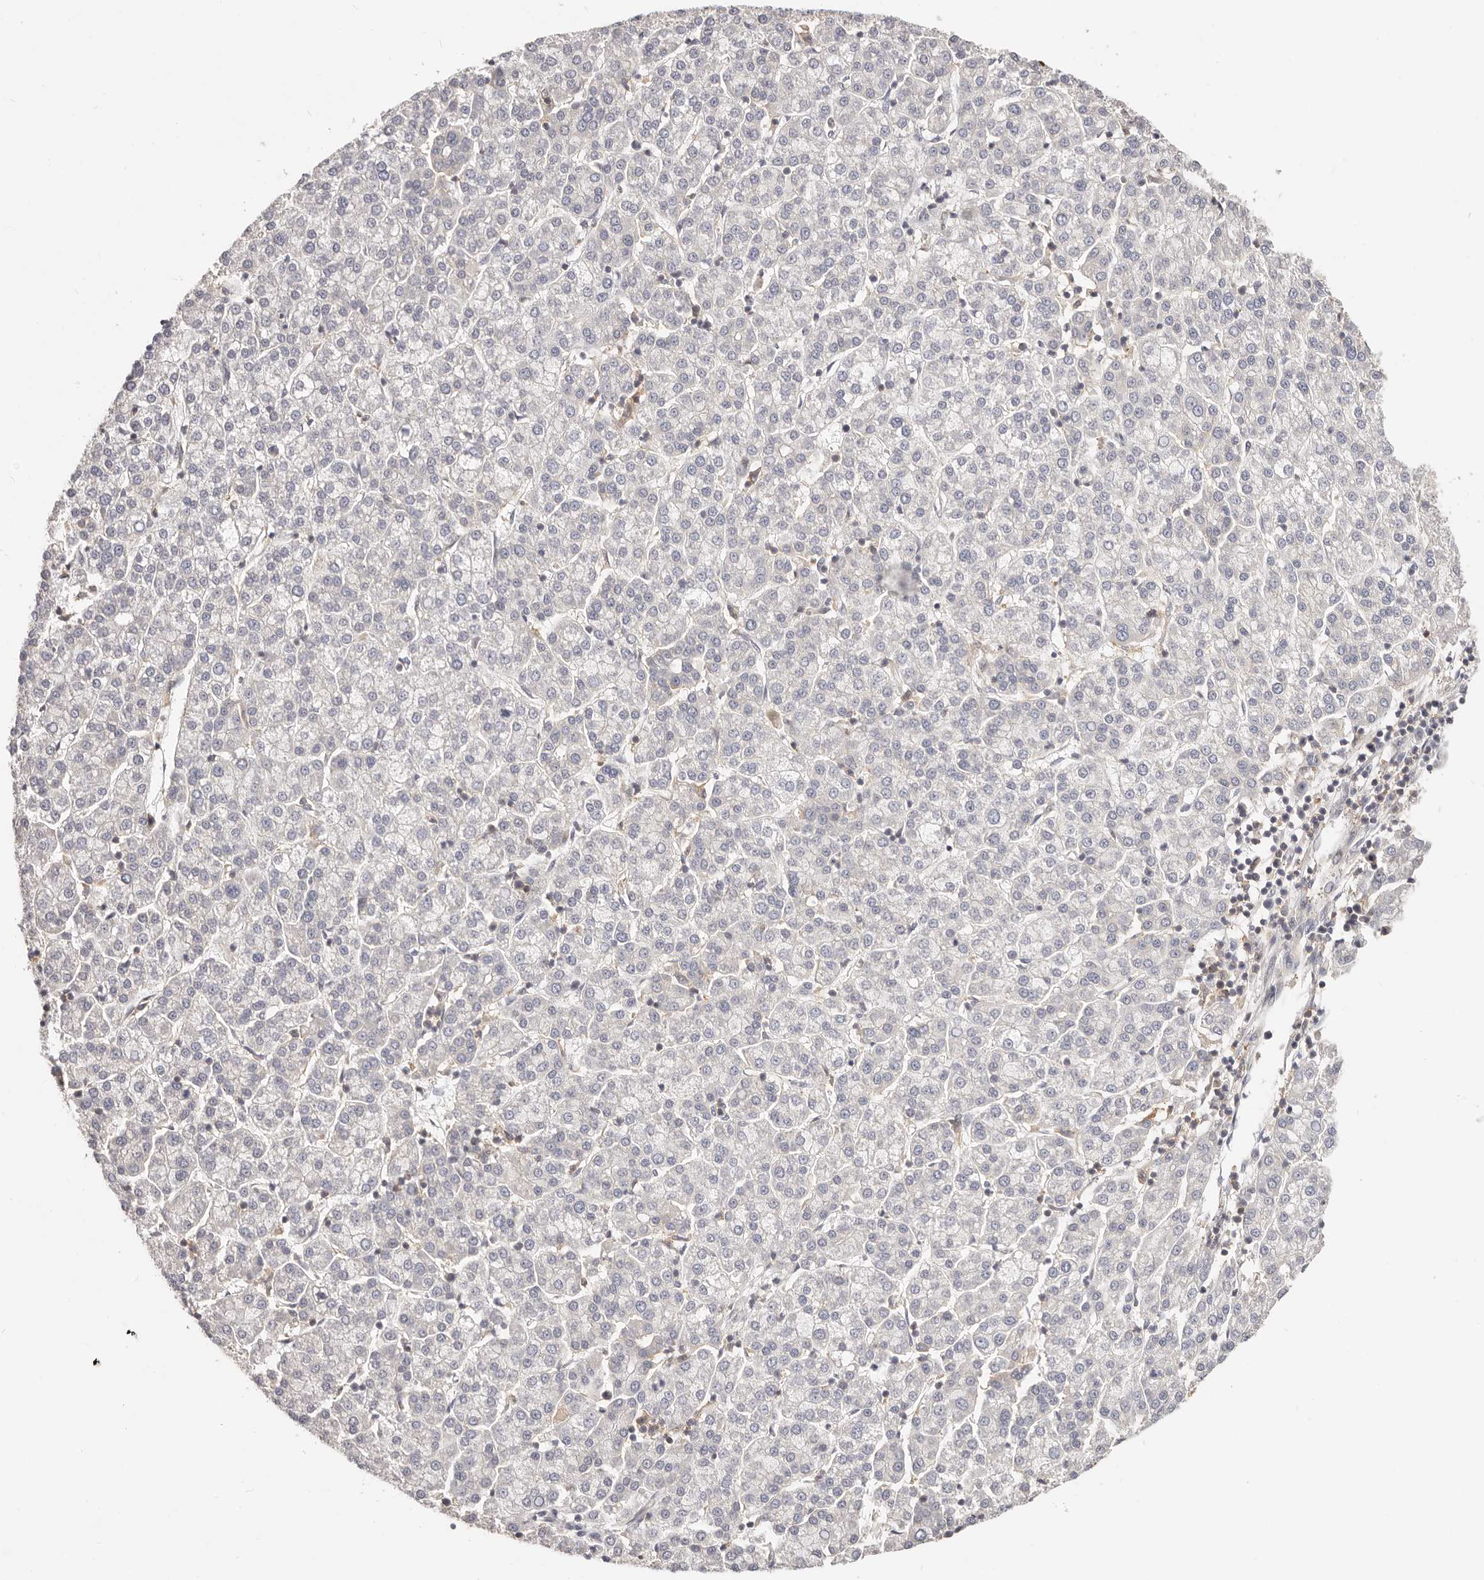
{"staining": {"intensity": "negative", "quantity": "none", "location": "none"}, "tissue": "liver cancer", "cell_type": "Tumor cells", "image_type": "cancer", "snomed": [{"axis": "morphology", "description": "Carcinoma, Hepatocellular, NOS"}, {"axis": "topography", "description": "Liver"}], "caption": "A photomicrograph of human liver cancer is negative for staining in tumor cells. (Stains: DAB (3,3'-diaminobenzidine) immunohistochemistry (IHC) with hematoxylin counter stain, Microscopy: brightfield microscopy at high magnification).", "gene": "DTNBP1", "patient": {"sex": "female", "age": 58}}